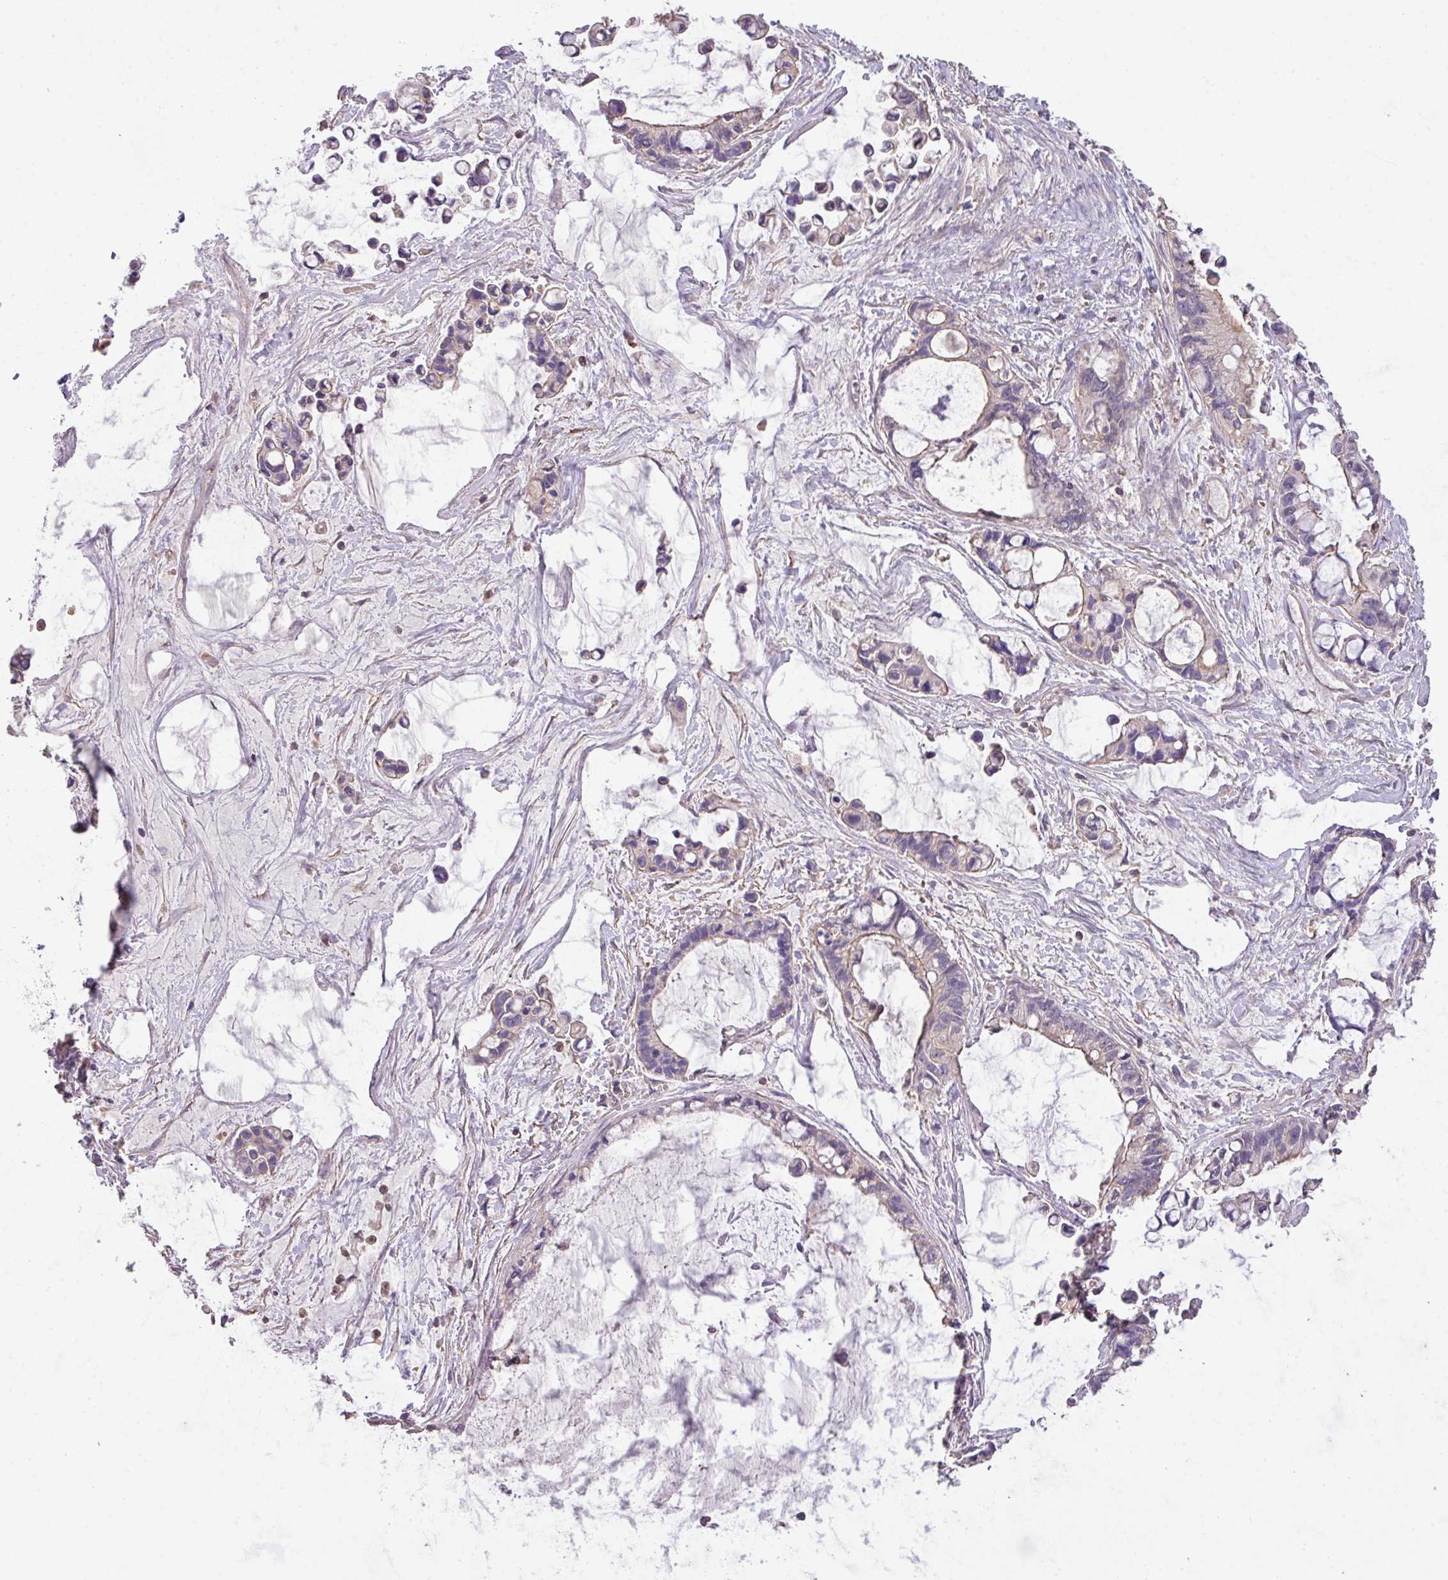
{"staining": {"intensity": "weak", "quantity": "<25%", "location": "cytoplasmic/membranous"}, "tissue": "ovarian cancer", "cell_type": "Tumor cells", "image_type": "cancer", "snomed": [{"axis": "morphology", "description": "Cystadenocarcinoma, mucinous, NOS"}, {"axis": "topography", "description": "Ovary"}], "caption": "High magnification brightfield microscopy of ovarian mucinous cystadenocarcinoma stained with DAB (3,3'-diaminobenzidine) (brown) and counterstained with hematoxylin (blue): tumor cells show no significant staining.", "gene": "CALML4", "patient": {"sex": "female", "age": 63}}